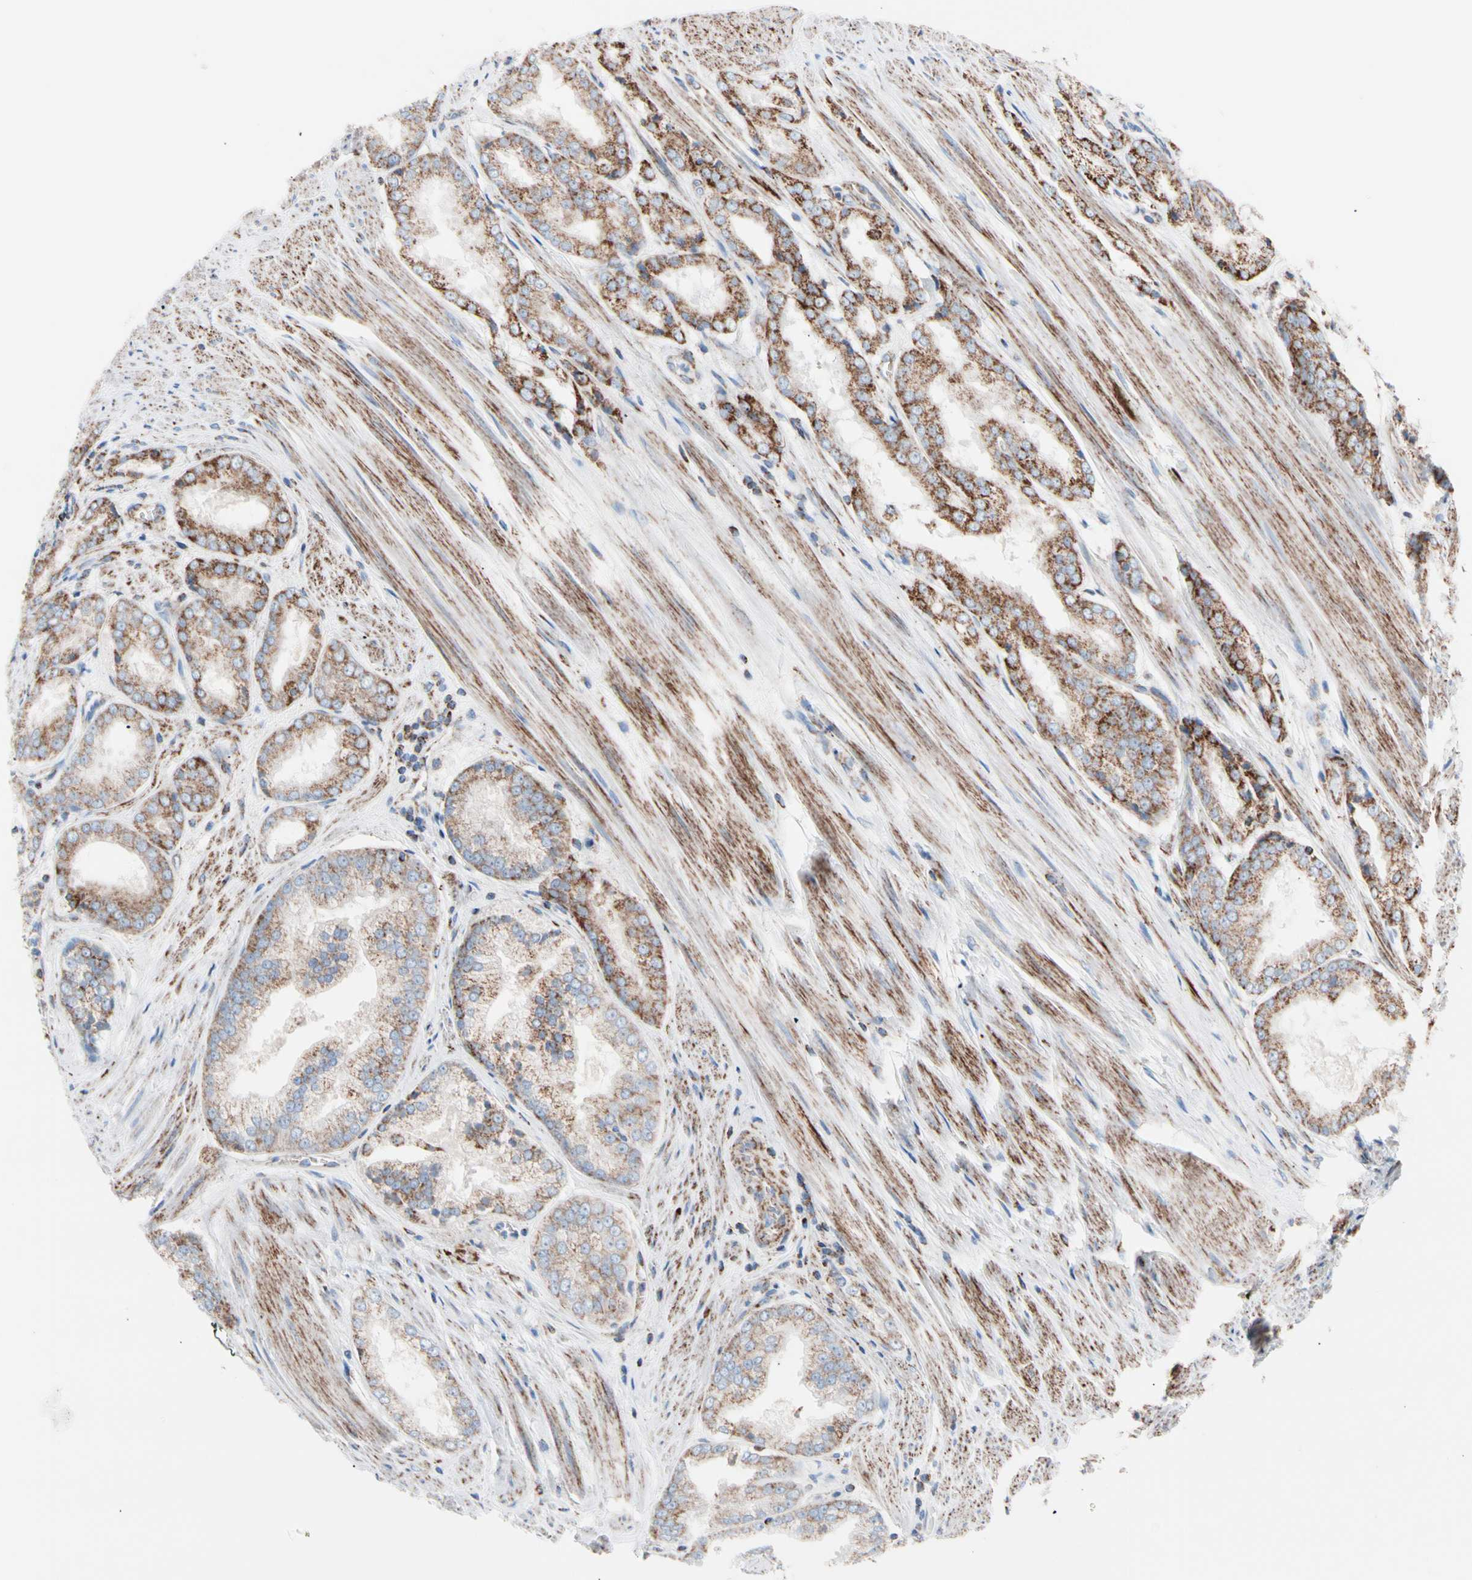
{"staining": {"intensity": "strong", "quantity": ">75%", "location": "cytoplasmic/membranous"}, "tissue": "prostate cancer", "cell_type": "Tumor cells", "image_type": "cancer", "snomed": [{"axis": "morphology", "description": "Adenocarcinoma, Low grade"}, {"axis": "topography", "description": "Prostate"}], "caption": "Prostate cancer stained with DAB (3,3'-diaminobenzidine) immunohistochemistry (IHC) displays high levels of strong cytoplasmic/membranous expression in about >75% of tumor cells. Nuclei are stained in blue.", "gene": "HK1", "patient": {"sex": "male", "age": 64}}